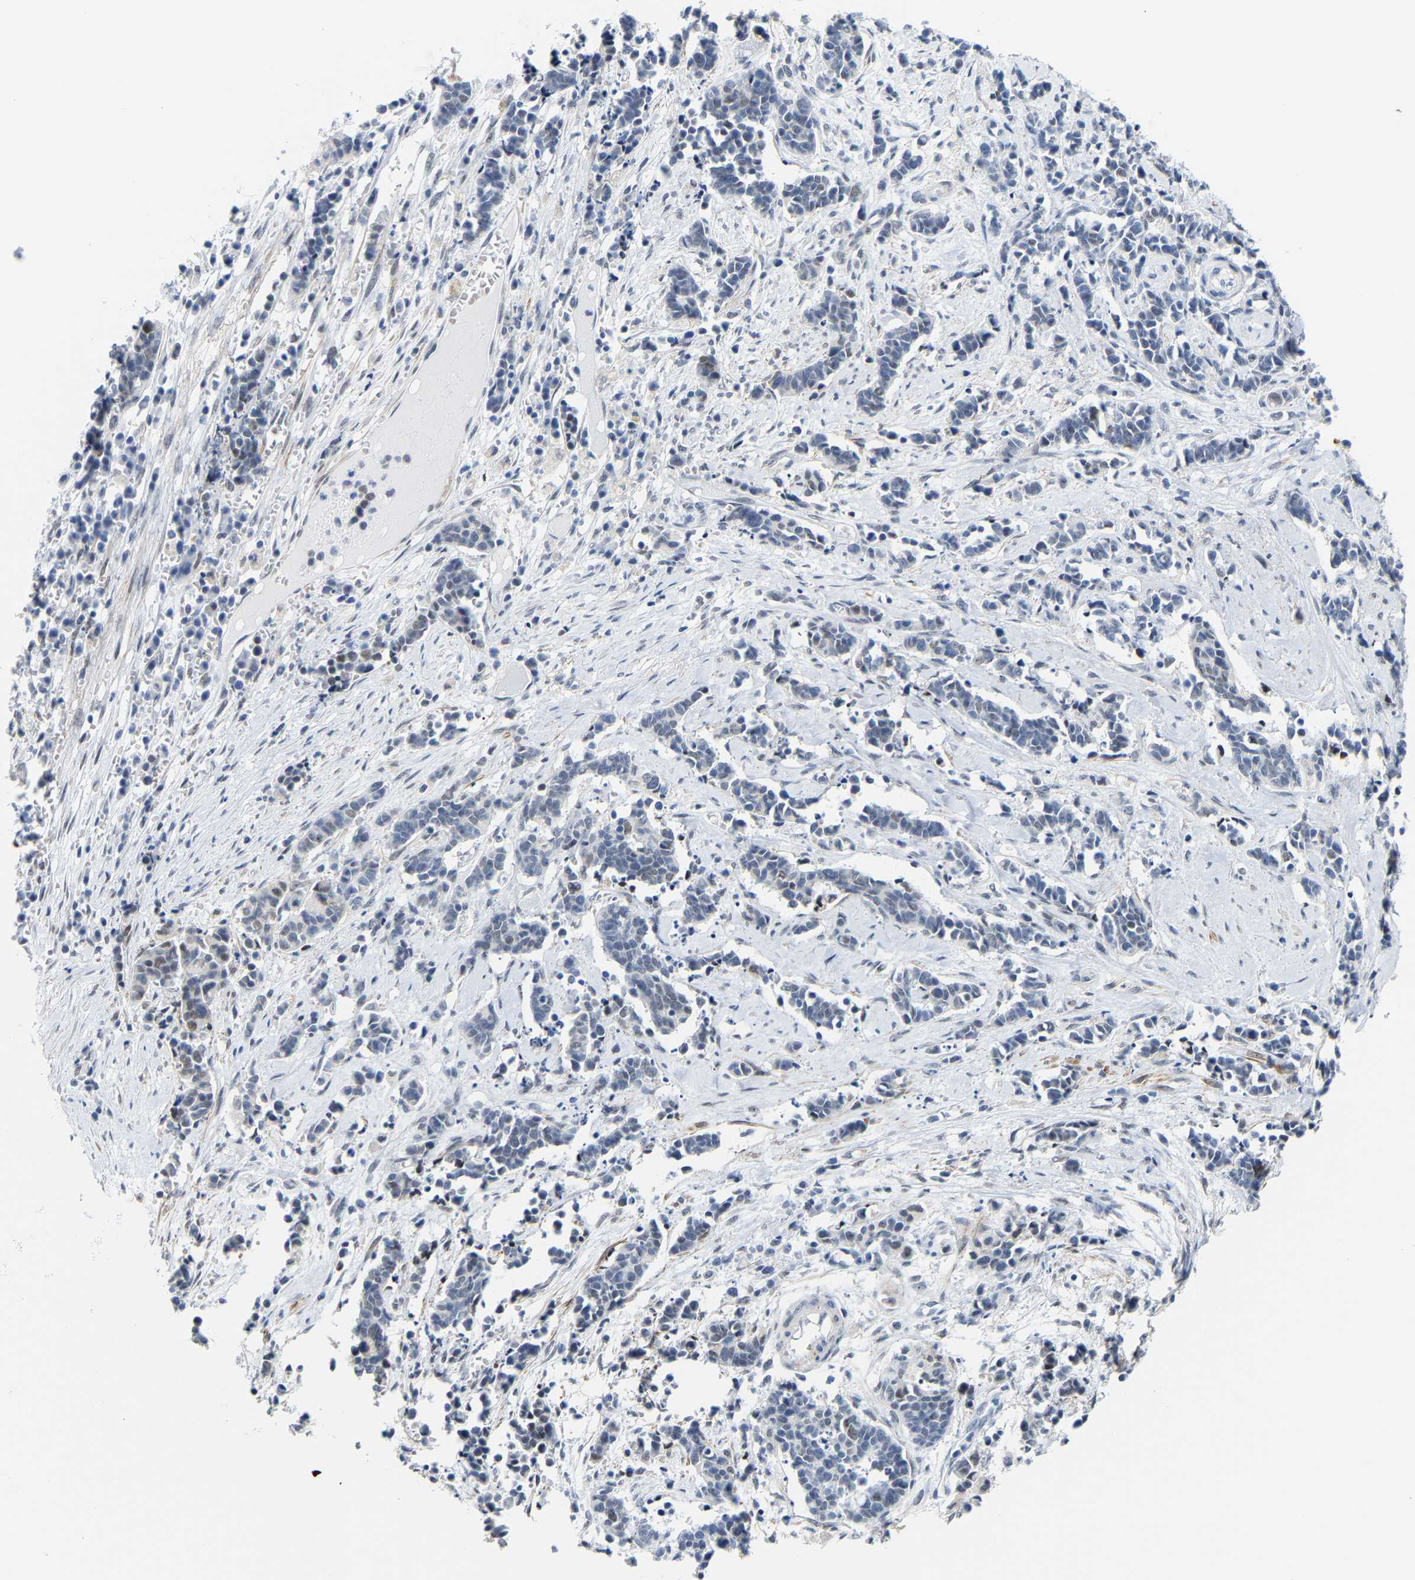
{"staining": {"intensity": "weak", "quantity": "<25%", "location": "nuclear"}, "tissue": "cervical cancer", "cell_type": "Tumor cells", "image_type": "cancer", "snomed": [{"axis": "morphology", "description": "Squamous cell carcinoma, NOS"}, {"axis": "topography", "description": "Cervix"}], "caption": "This is an immunohistochemistry (IHC) micrograph of human cervical cancer (squamous cell carcinoma). There is no expression in tumor cells.", "gene": "FAM180A", "patient": {"sex": "female", "age": 35}}